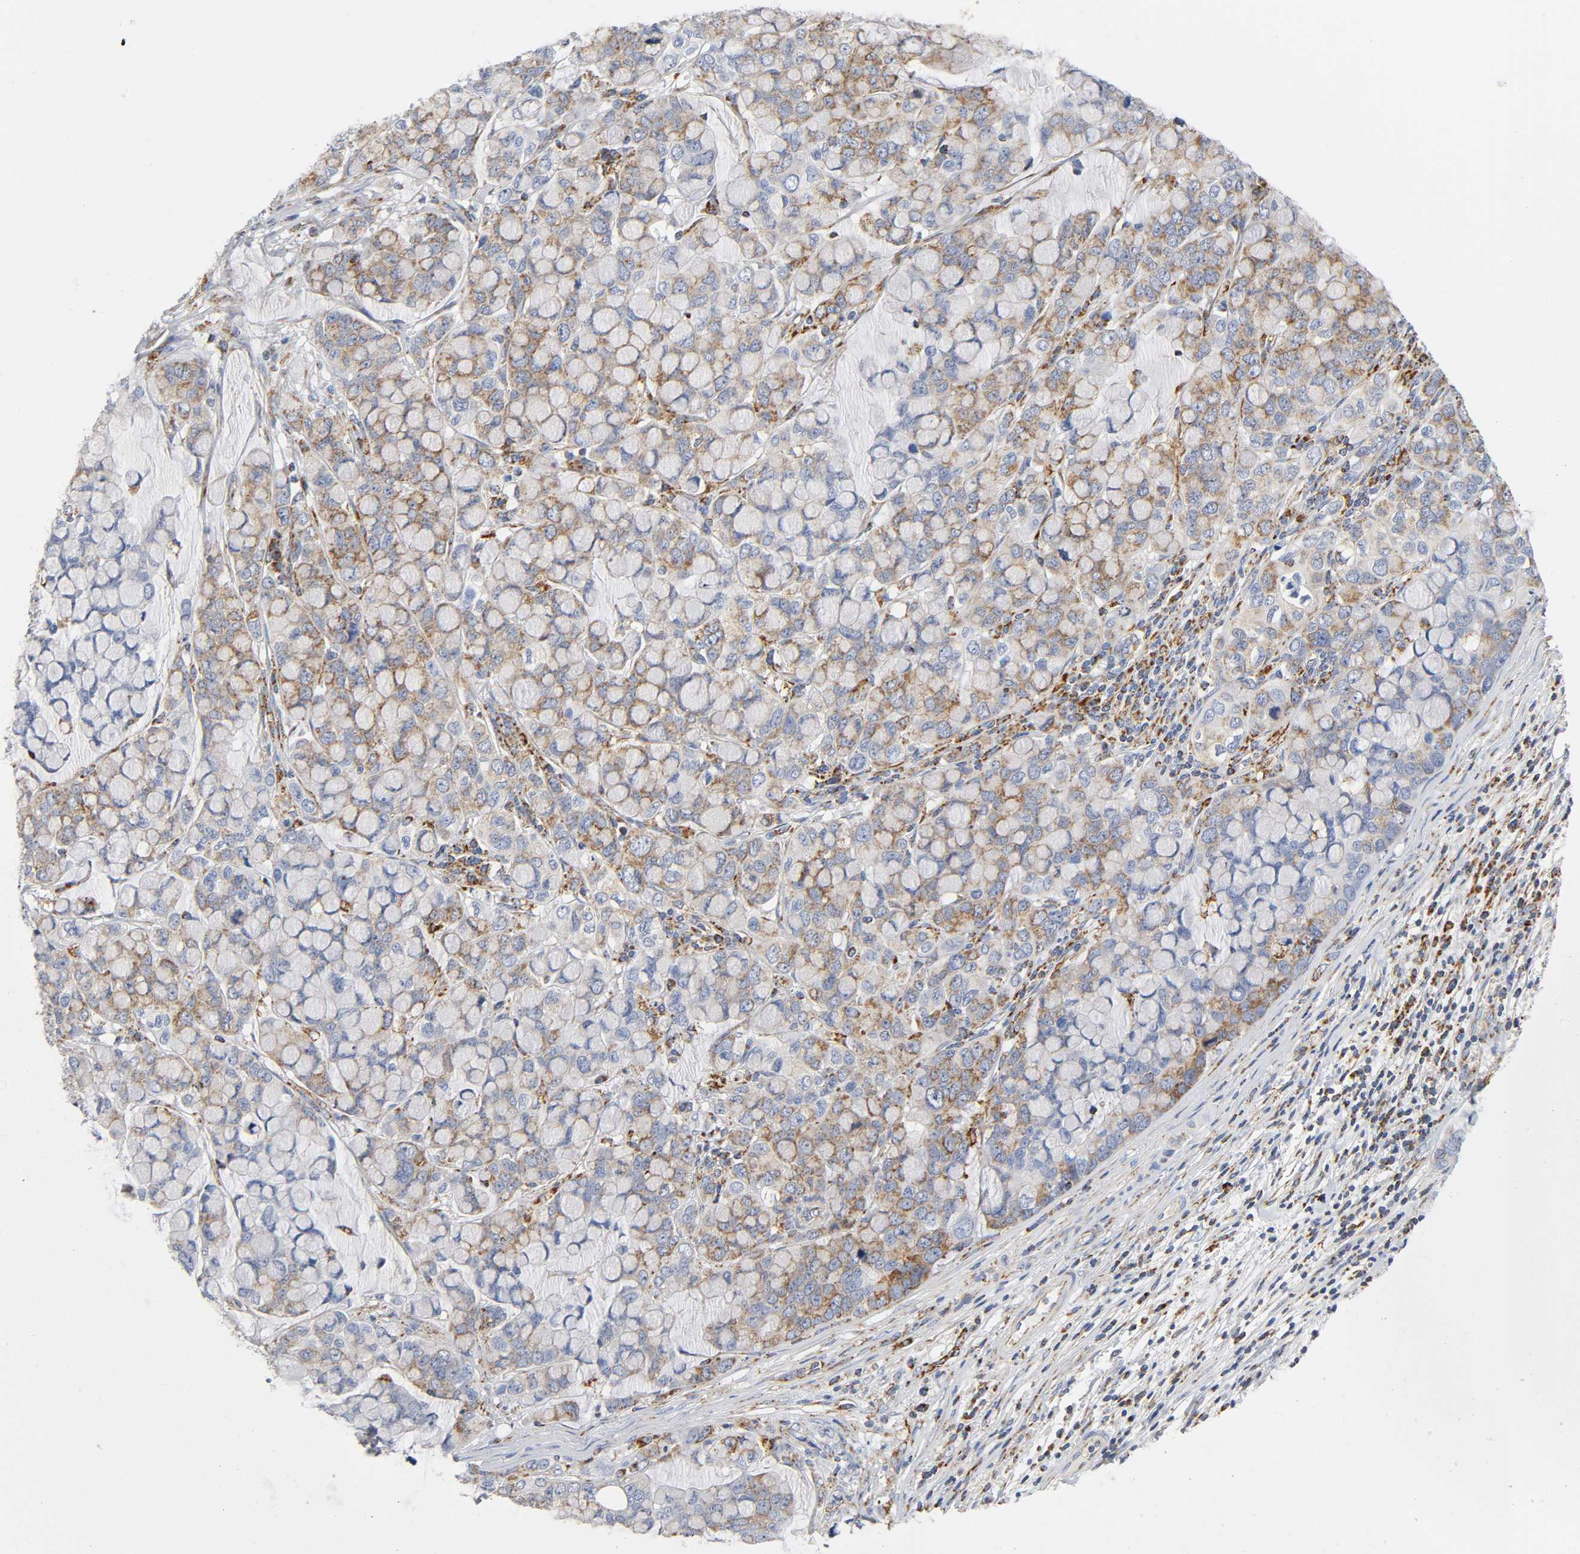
{"staining": {"intensity": "moderate", "quantity": ">75%", "location": "cytoplasmic/membranous"}, "tissue": "stomach cancer", "cell_type": "Tumor cells", "image_type": "cancer", "snomed": [{"axis": "morphology", "description": "Adenocarcinoma, NOS"}, {"axis": "topography", "description": "Stomach, lower"}], "caption": "Tumor cells reveal medium levels of moderate cytoplasmic/membranous expression in approximately >75% of cells in human stomach cancer.", "gene": "BAK1", "patient": {"sex": "female", "age": 93}}